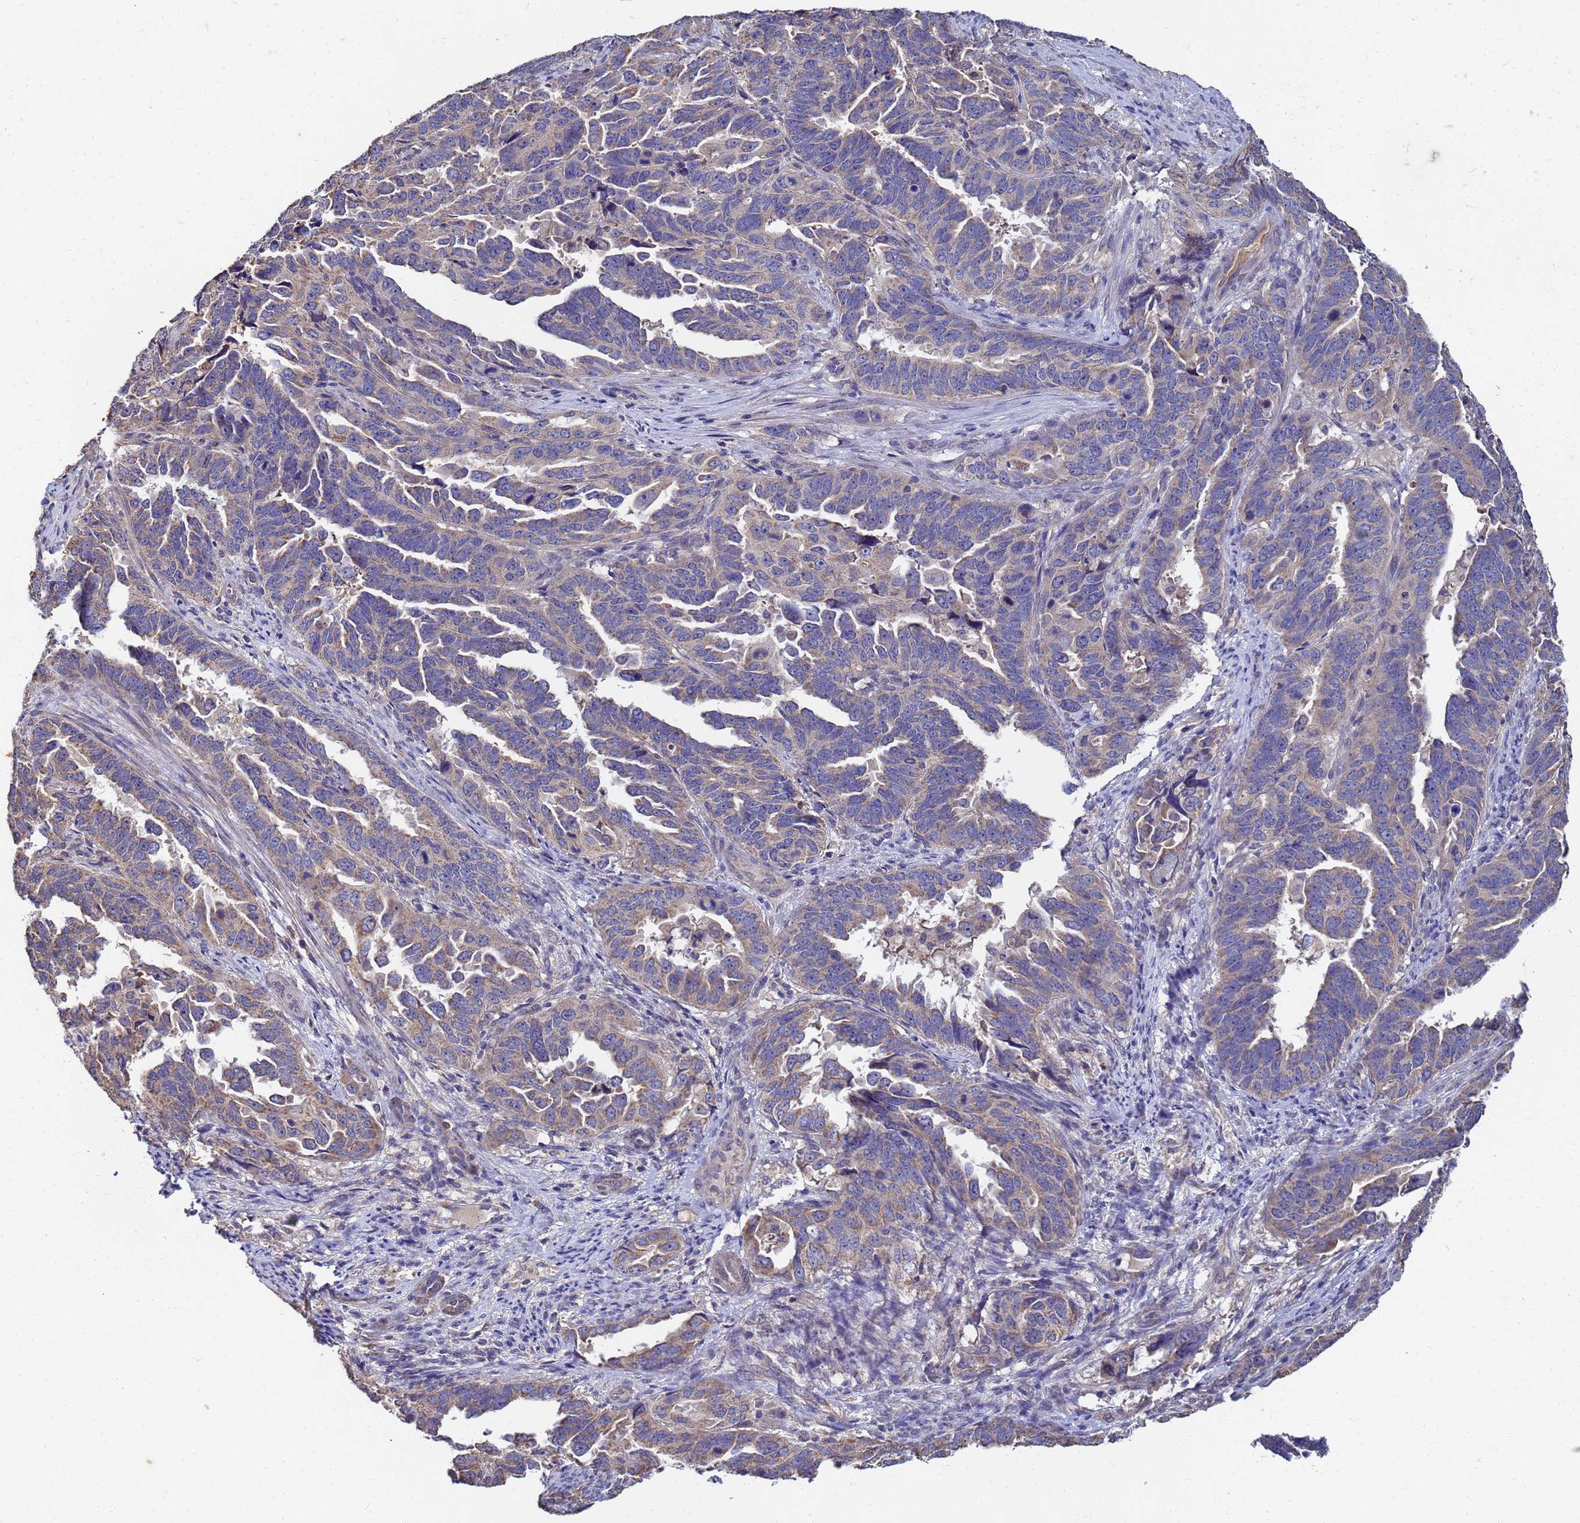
{"staining": {"intensity": "weak", "quantity": "25%-75%", "location": "cytoplasmic/membranous"}, "tissue": "endometrial cancer", "cell_type": "Tumor cells", "image_type": "cancer", "snomed": [{"axis": "morphology", "description": "Adenocarcinoma, NOS"}, {"axis": "topography", "description": "Endometrium"}], "caption": "About 25%-75% of tumor cells in endometrial cancer (adenocarcinoma) show weak cytoplasmic/membranous protein expression as visualized by brown immunohistochemical staining.", "gene": "C5orf34", "patient": {"sex": "female", "age": 65}}